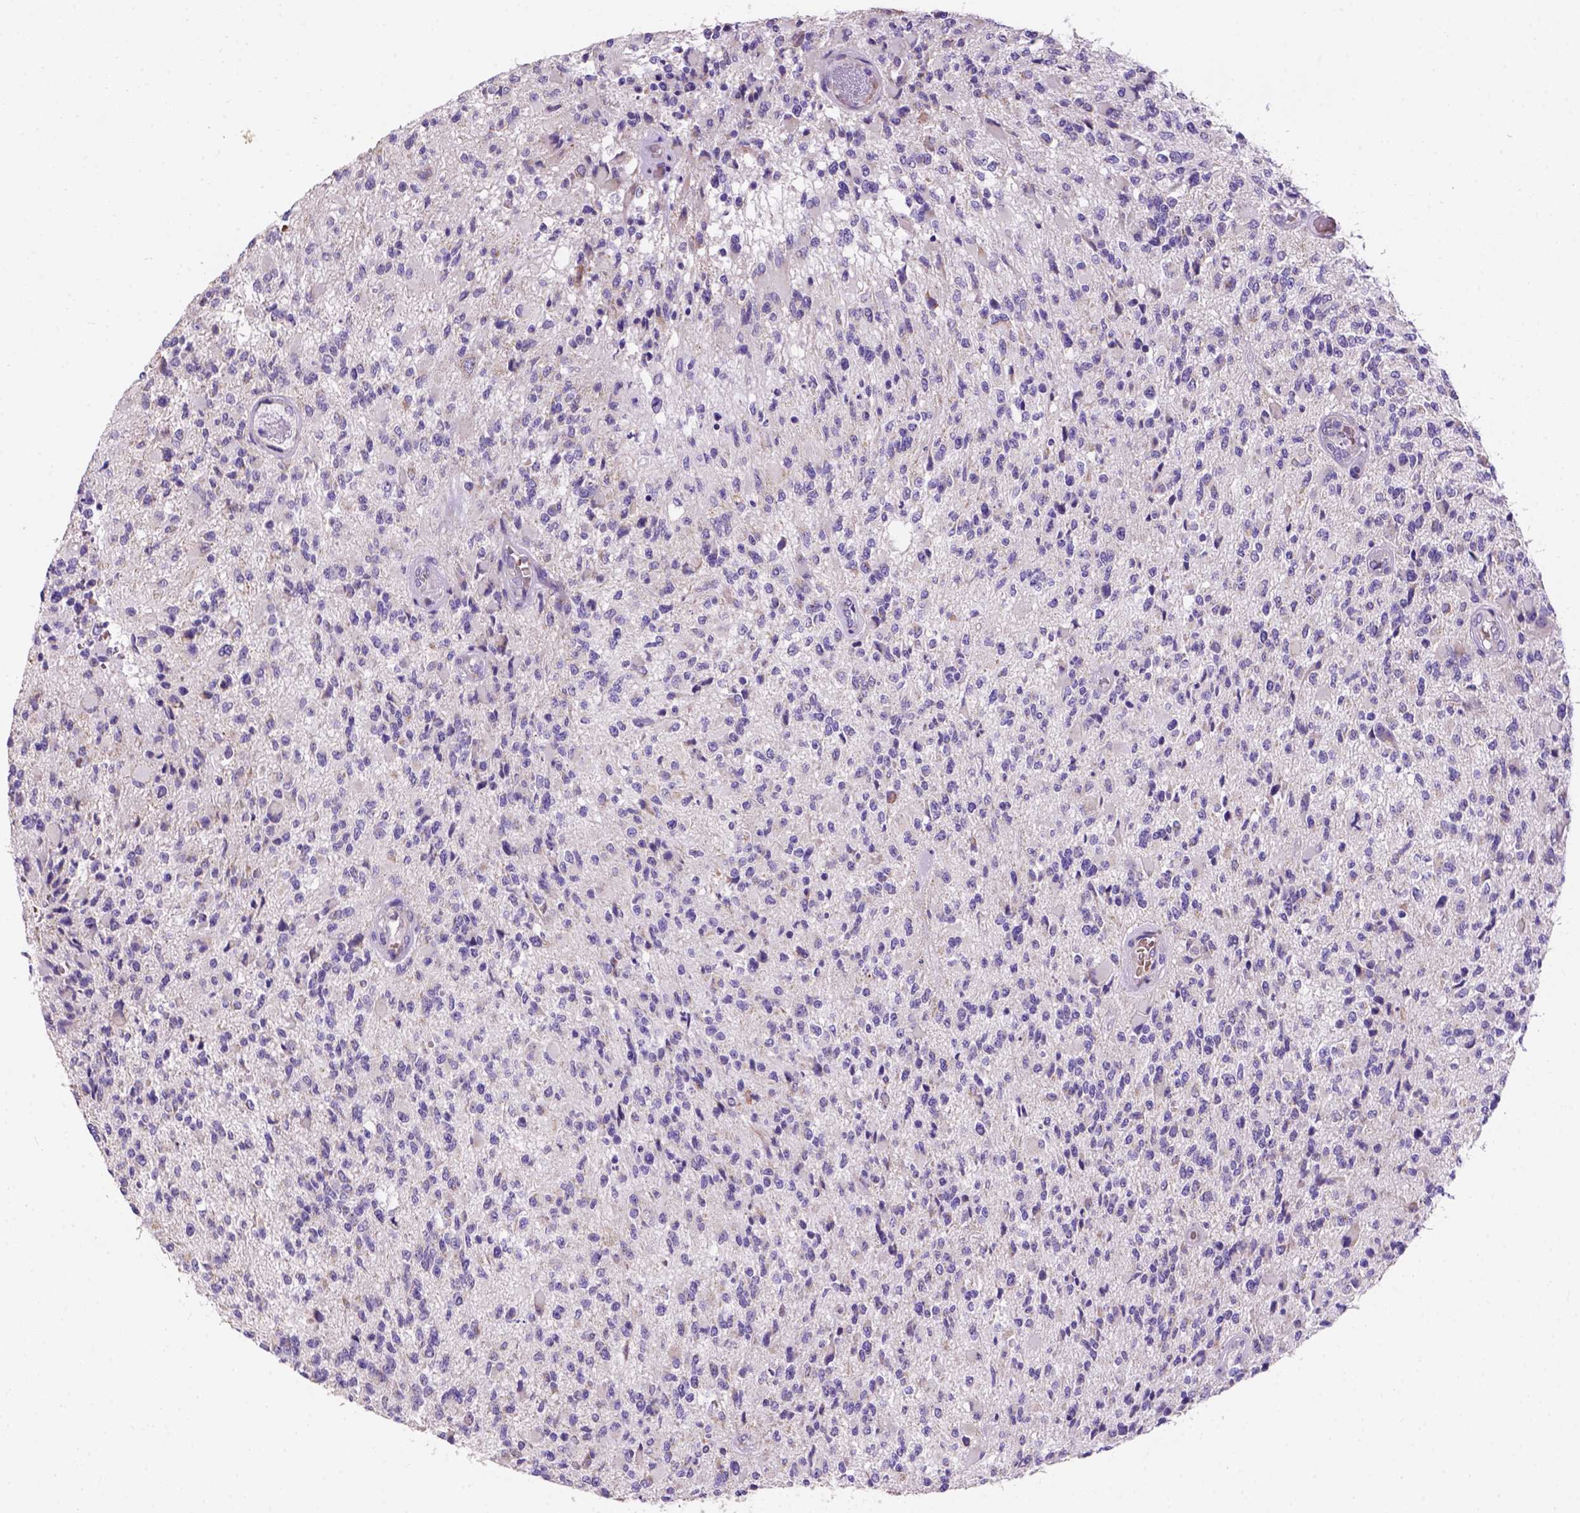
{"staining": {"intensity": "negative", "quantity": "none", "location": "none"}, "tissue": "glioma", "cell_type": "Tumor cells", "image_type": "cancer", "snomed": [{"axis": "morphology", "description": "Glioma, malignant, High grade"}, {"axis": "topography", "description": "Brain"}], "caption": "This is an IHC photomicrograph of malignant glioma (high-grade). There is no positivity in tumor cells.", "gene": "L2HGDH", "patient": {"sex": "female", "age": 63}}